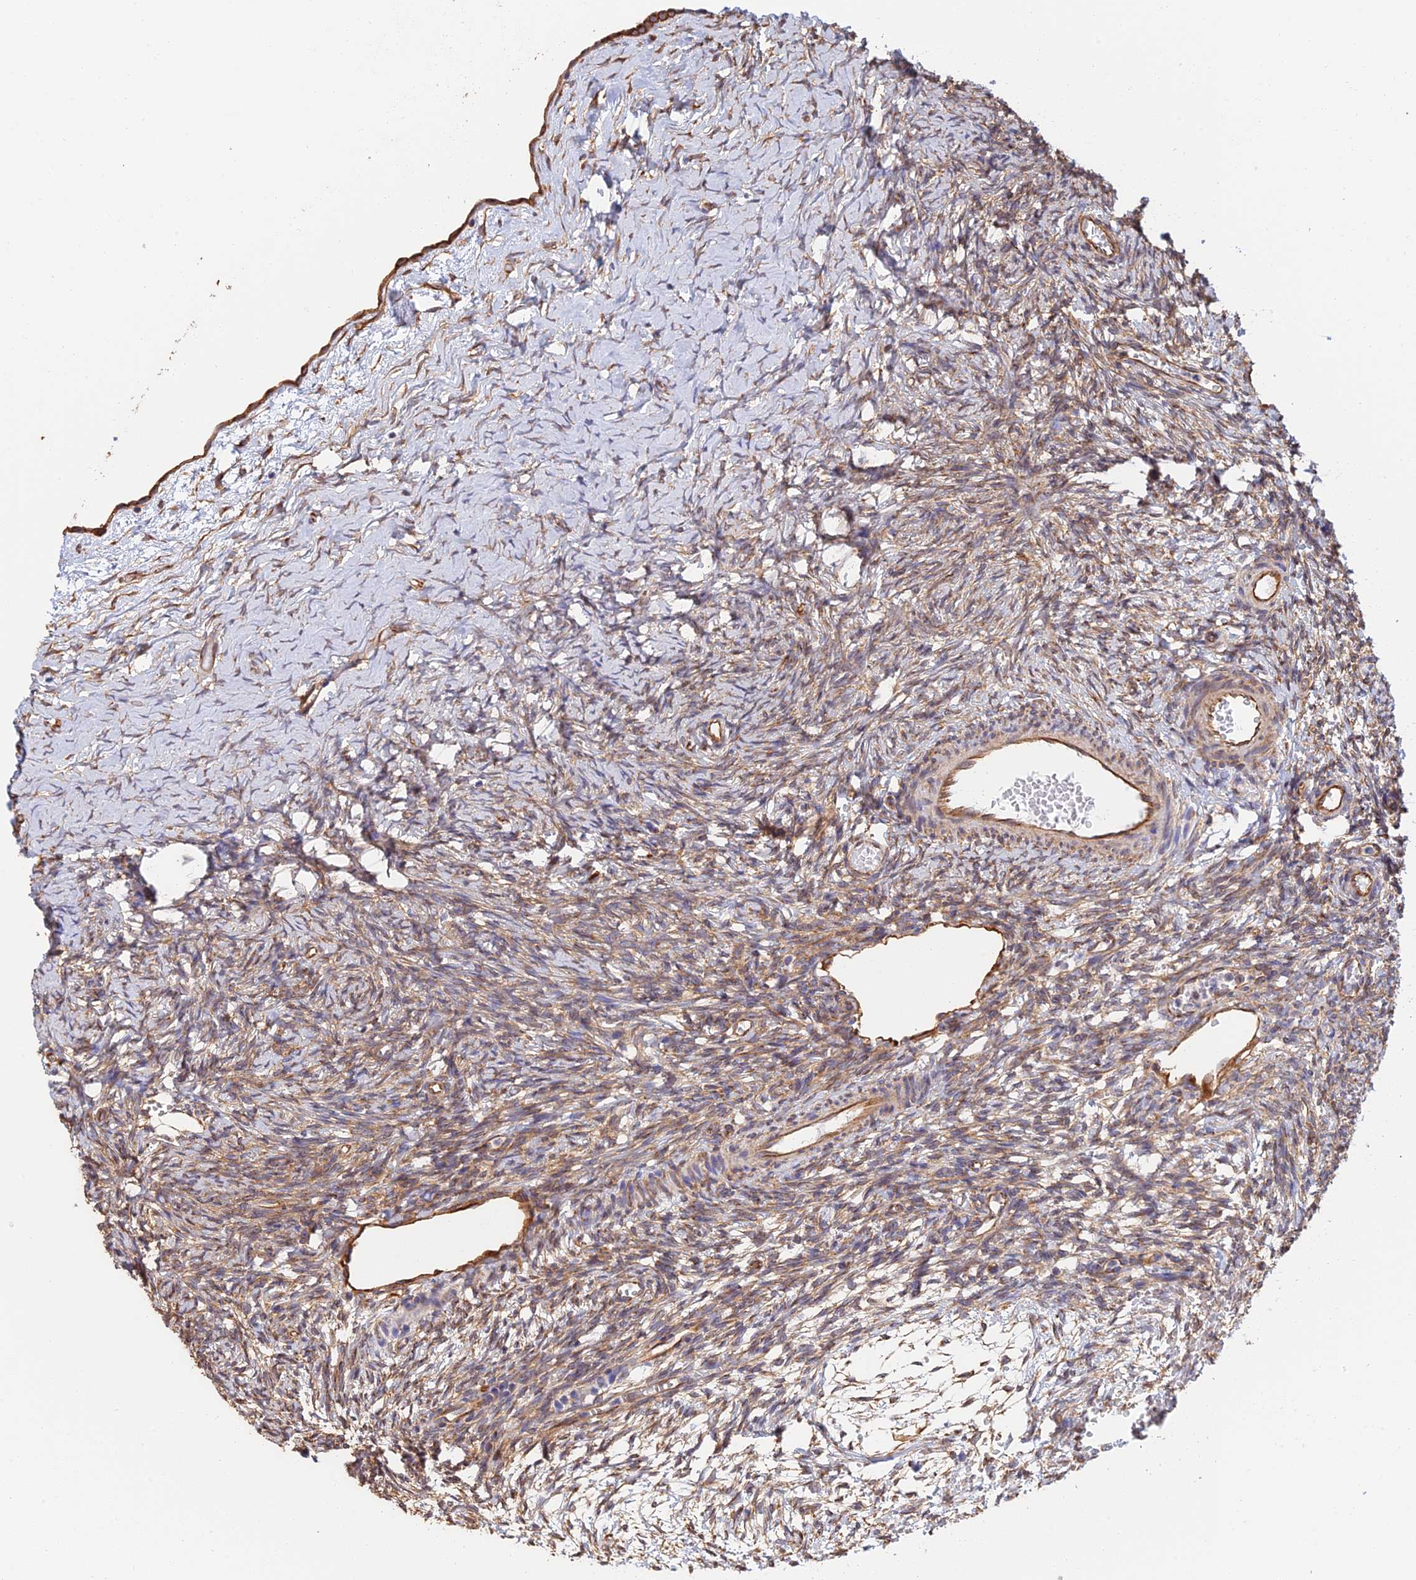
{"staining": {"intensity": "moderate", "quantity": "25%-75%", "location": "cytoplasmic/membranous"}, "tissue": "ovary", "cell_type": "Ovarian stroma cells", "image_type": "normal", "snomed": [{"axis": "morphology", "description": "Normal tissue, NOS"}, {"axis": "topography", "description": "Ovary"}], "caption": "The histopathology image exhibits staining of benign ovary, revealing moderate cytoplasmic/membranous protein positivity (brown color) within ovarian stroma cells.", "gene": "WBP11", "patient": {"sex": "female", "age": 39}}